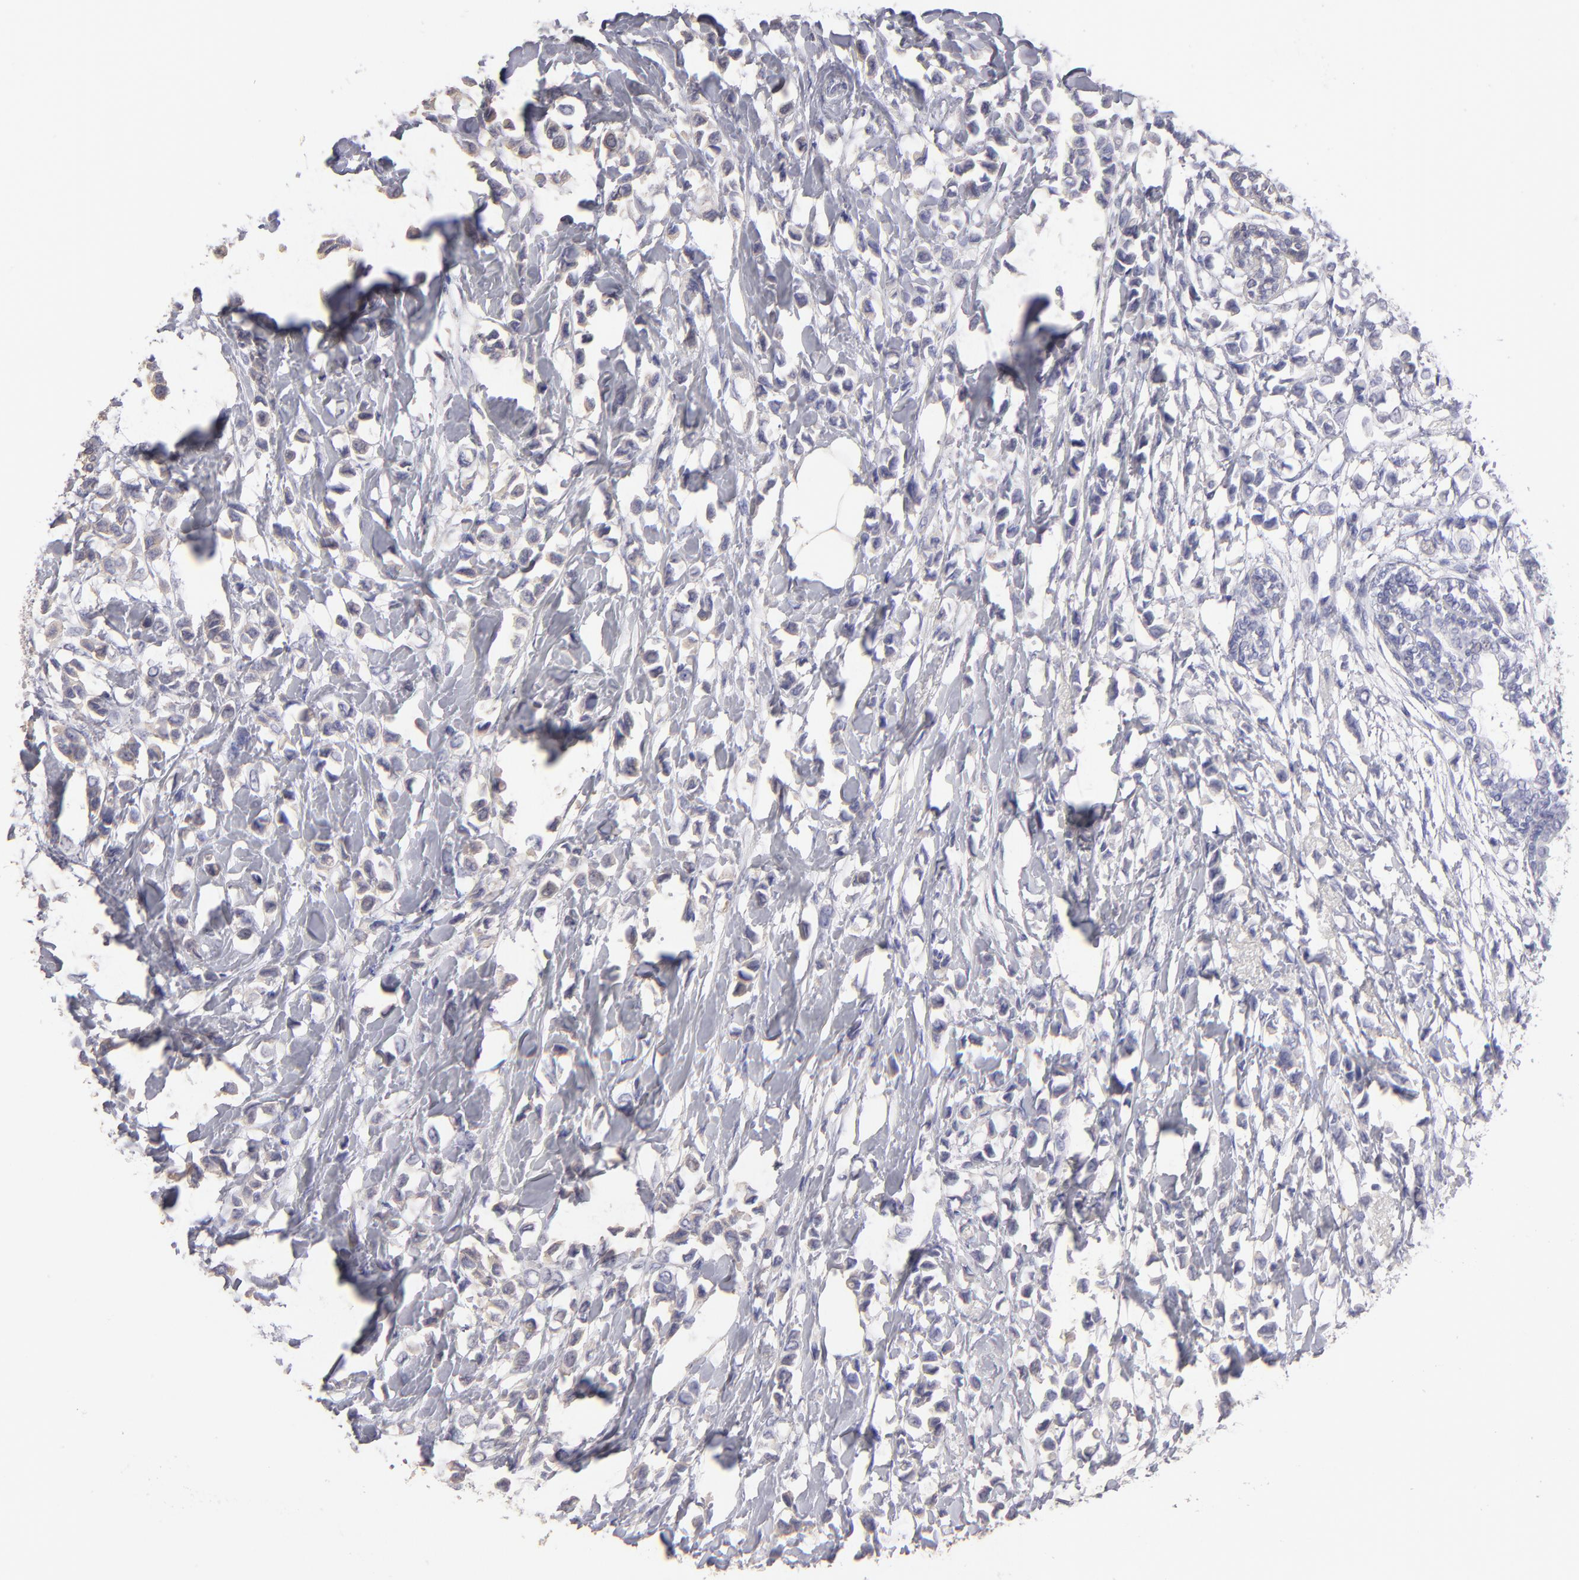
{"staining": {"intensity": "negative", "quantity": "none", "location": "none"}, "tissue": "breast cancer", "cell_type": "Tumor cells", "image_type": "cancer", "snomed": [{"axis": "morphology", "description": "Lobular carcinoma"}, {"axis": "topography", "description": "Breast"}], "caption": "Immunohistochemistry photomicrograph of lobular carcinoma (breast) stained for a protein (brown), which shows no expression in tumor cells.", "gene": "ABCC4", "patient": {"sex": "female", "age": 51}}